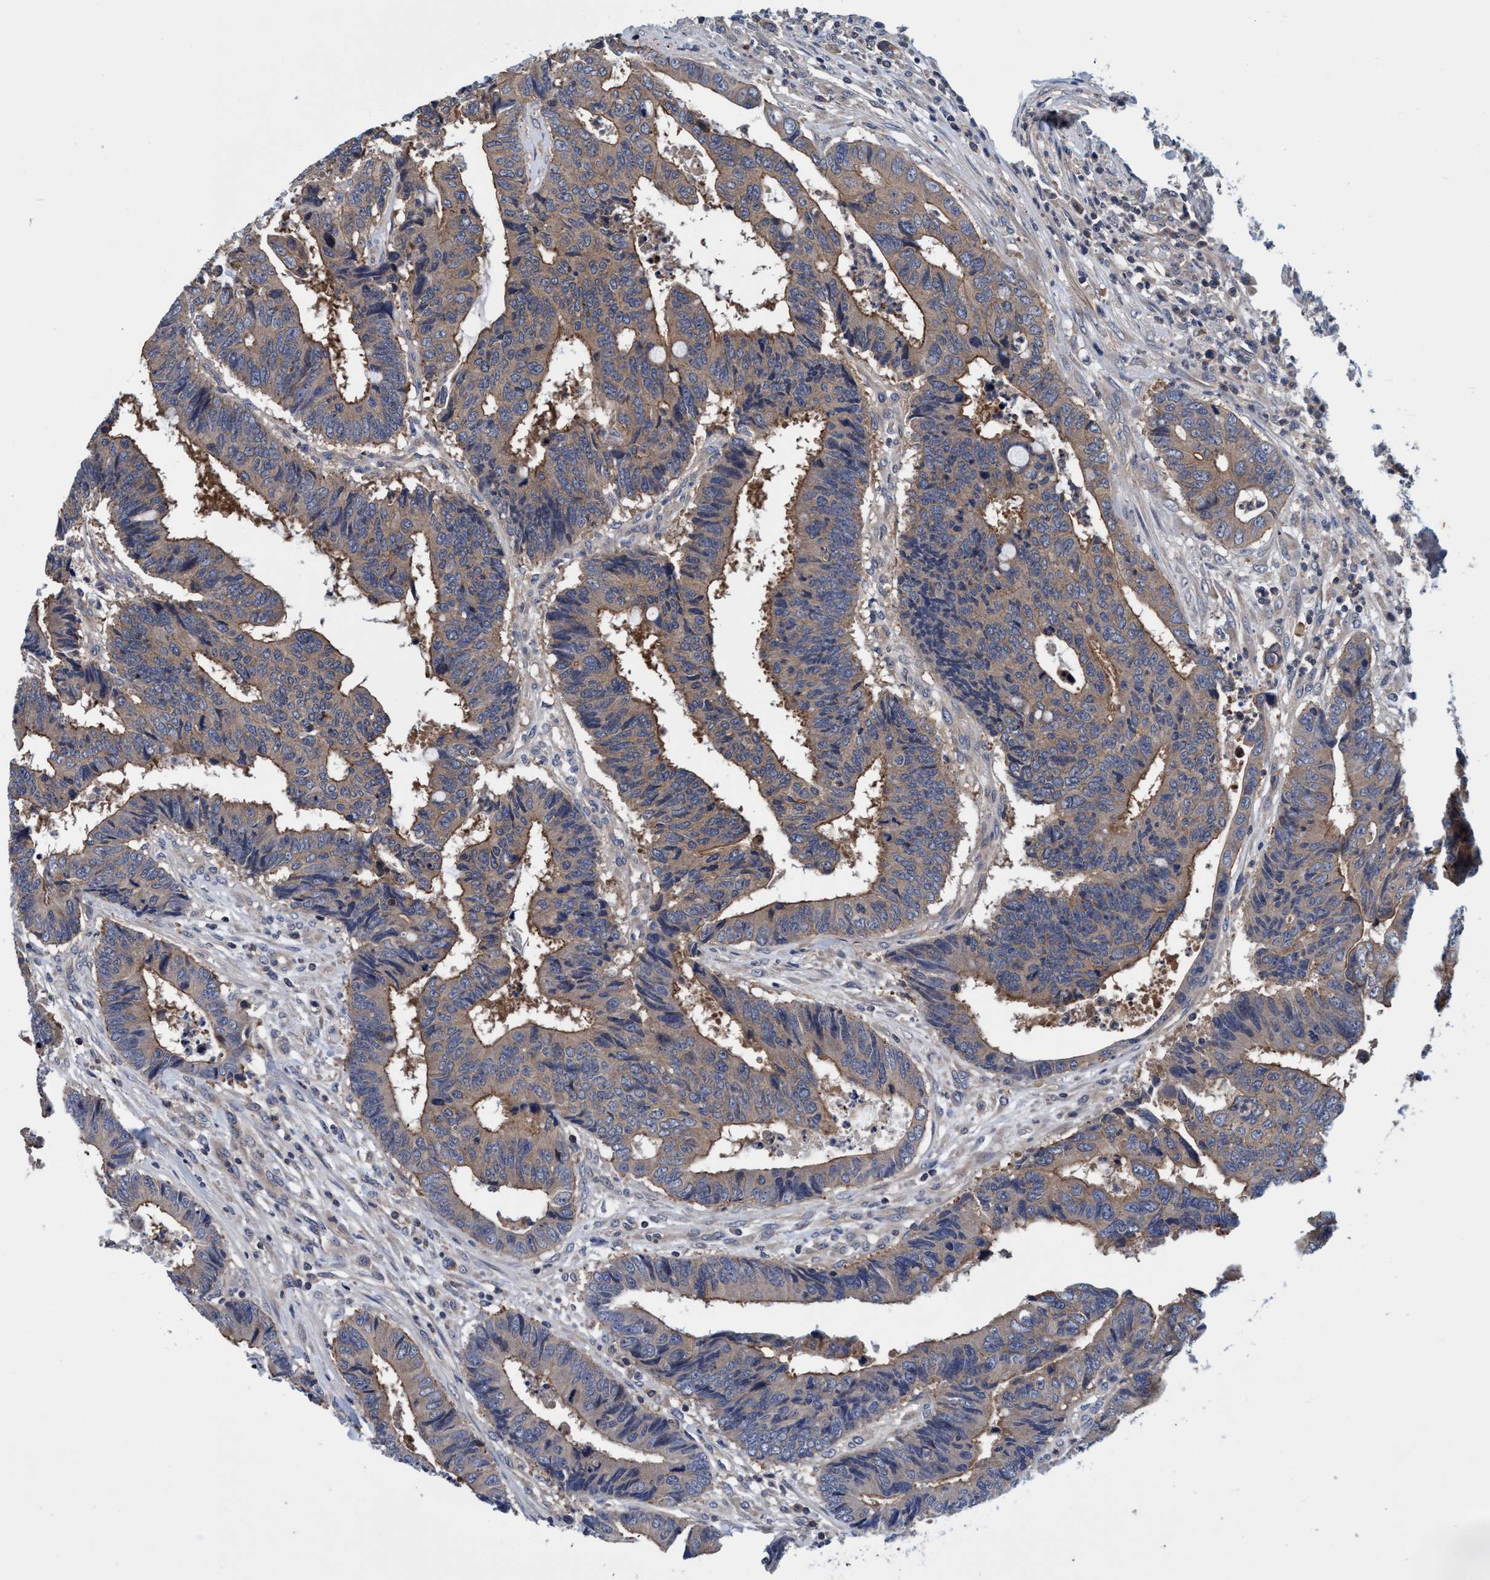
{"staining": {"intensity": "weak", "quantity": ">75%", "location": "cytoplasmic/membranous"}, "tissue": "colorectal cancer", "cell_type": "Tumor cells", "image_type": "cancer", "snomed": [{"axis": "morphology", "description": "Adenocarcinoma, NOS"}, {"axis": "topography", "description": "Rectum"}], "caption": "Protein staining by IHC demonstrates weak cytoplasmic/membranous positivity in approximately >75% of tumor cells in adenocarcinoma (colorectal). Immunohistochemistry (ihc) stains the protein of interest in brown and the nuclei are stained blue.", "gene": "CALCOCO2", "patient": {"sex": "male", "age": 84}}